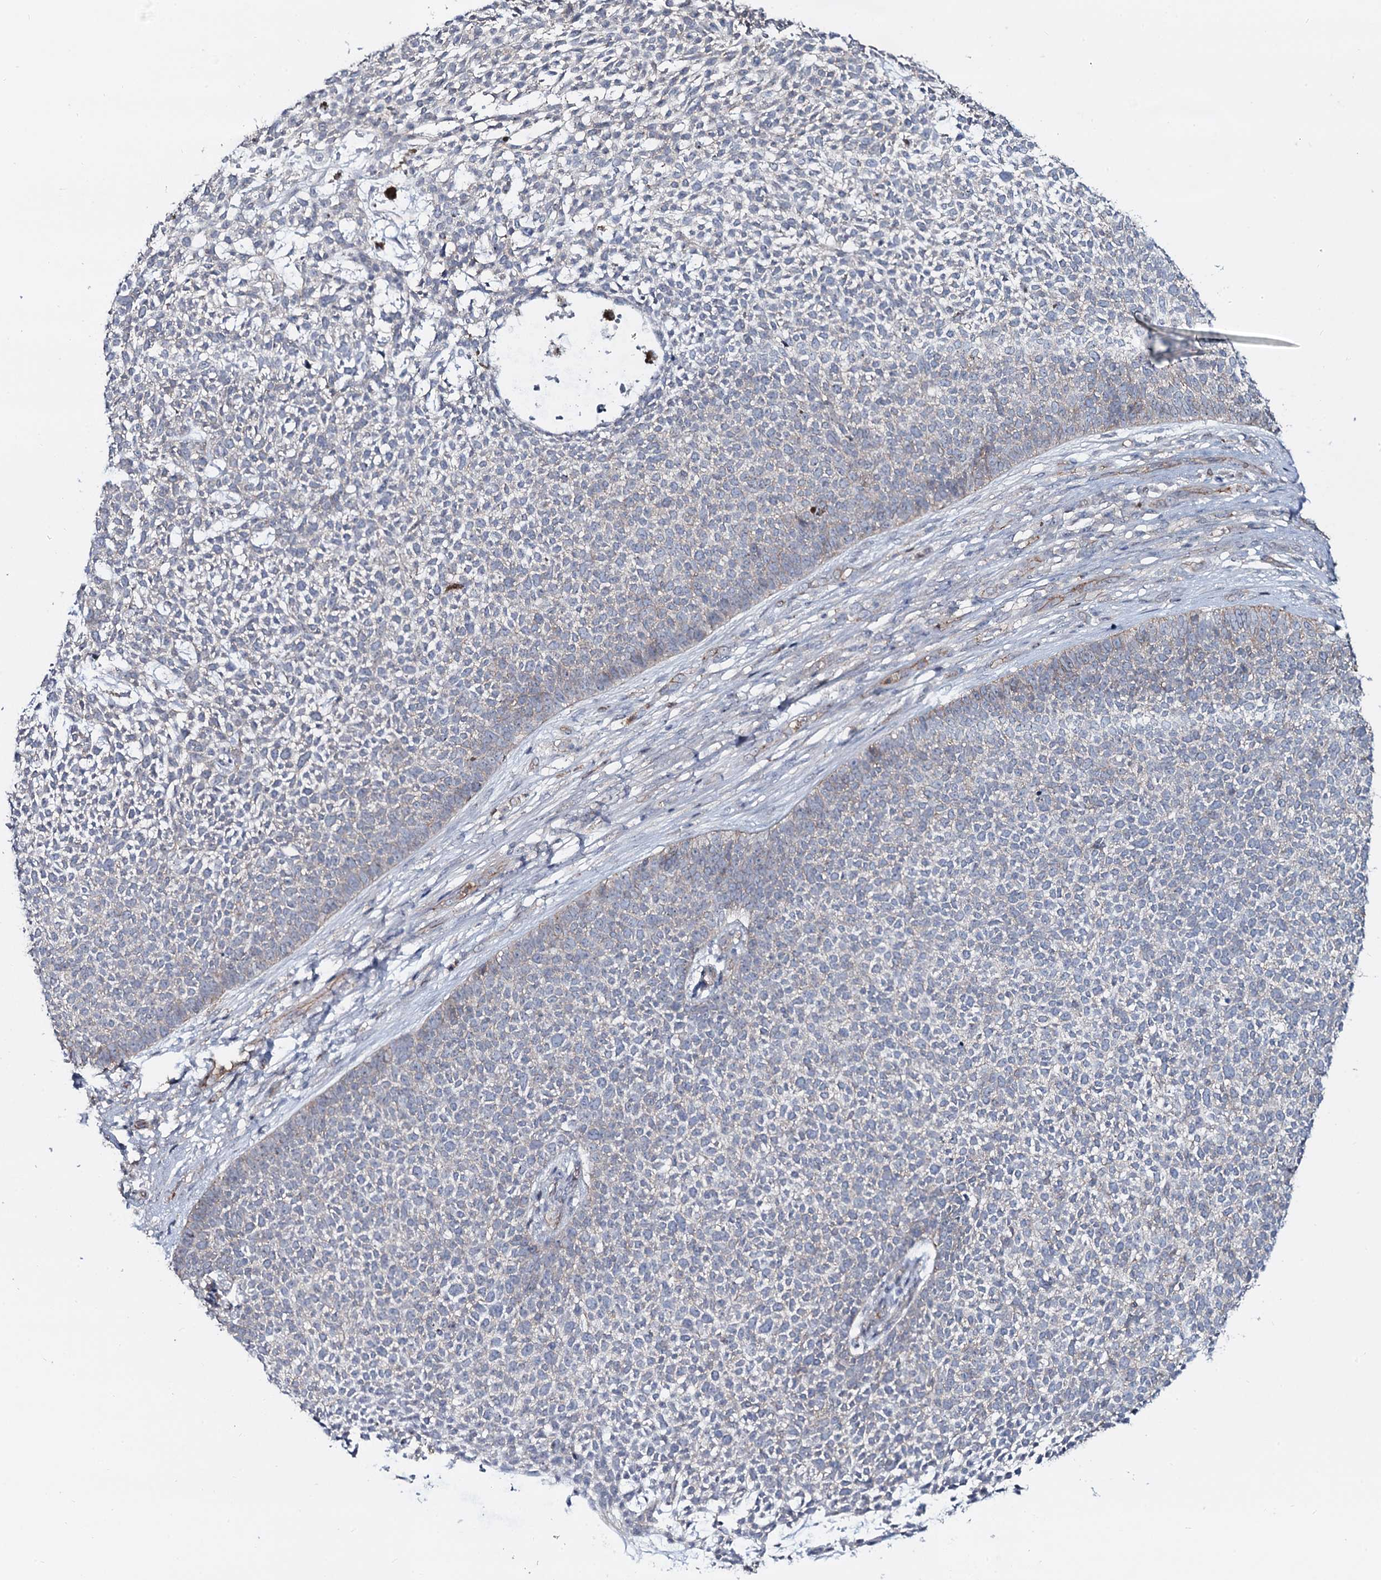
{"staining": {"intensity": "negative", "quantity": "none", "location": "none"}, "tissue": "skin cancer", "cell_type": "Tumor cells", "image_type": "cancer", "snomed": [{"axis": "morphology", "description": "Basal cell carcinoma"}, {"axis": "topography", "description": "Skin"}], "caption": "A high-resolution histopathology image shows immunohistochemistry staining of skin cancer, which shows no significant positivity in tumor cells.", "gene": "SNAP23", "patient": {"sex": "female", "age": 84}}